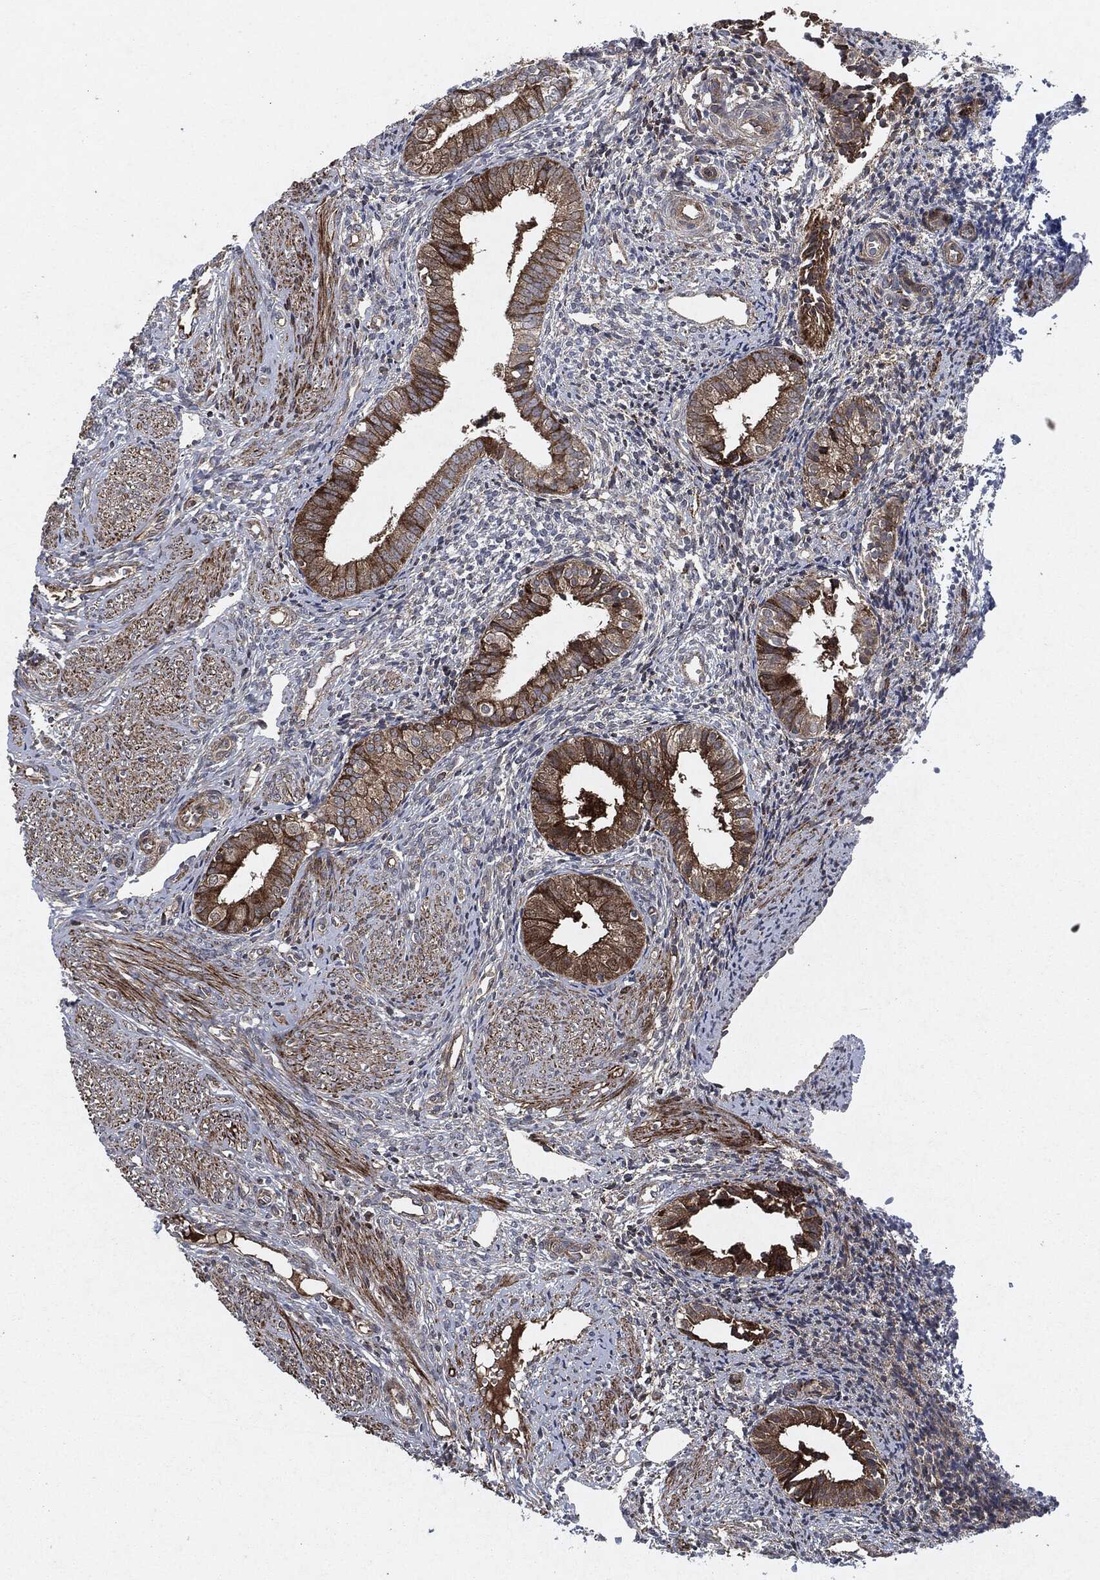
{"staining": {"intensity": "weak", "quantity": "25%-75%", "location": "cytoplasmic/membranous"}, "tissue": "endometrium", "cell_type": "Cells in endometrial stroma", "image_type": "normal", "snomed": [{"axis": "morphology", "description": "Normal tissue, NOS"}, {"axis": "topography", "description": "Endometrium"}], "caption": "Cells in endometrial stroma exhibit low levels of weak cytoplasmic/membranous staining in about 25%-75% of cells in unremarkable human endometrium.", "gene": "RAF1", "patient": {"sex": "female", "age": 47}}